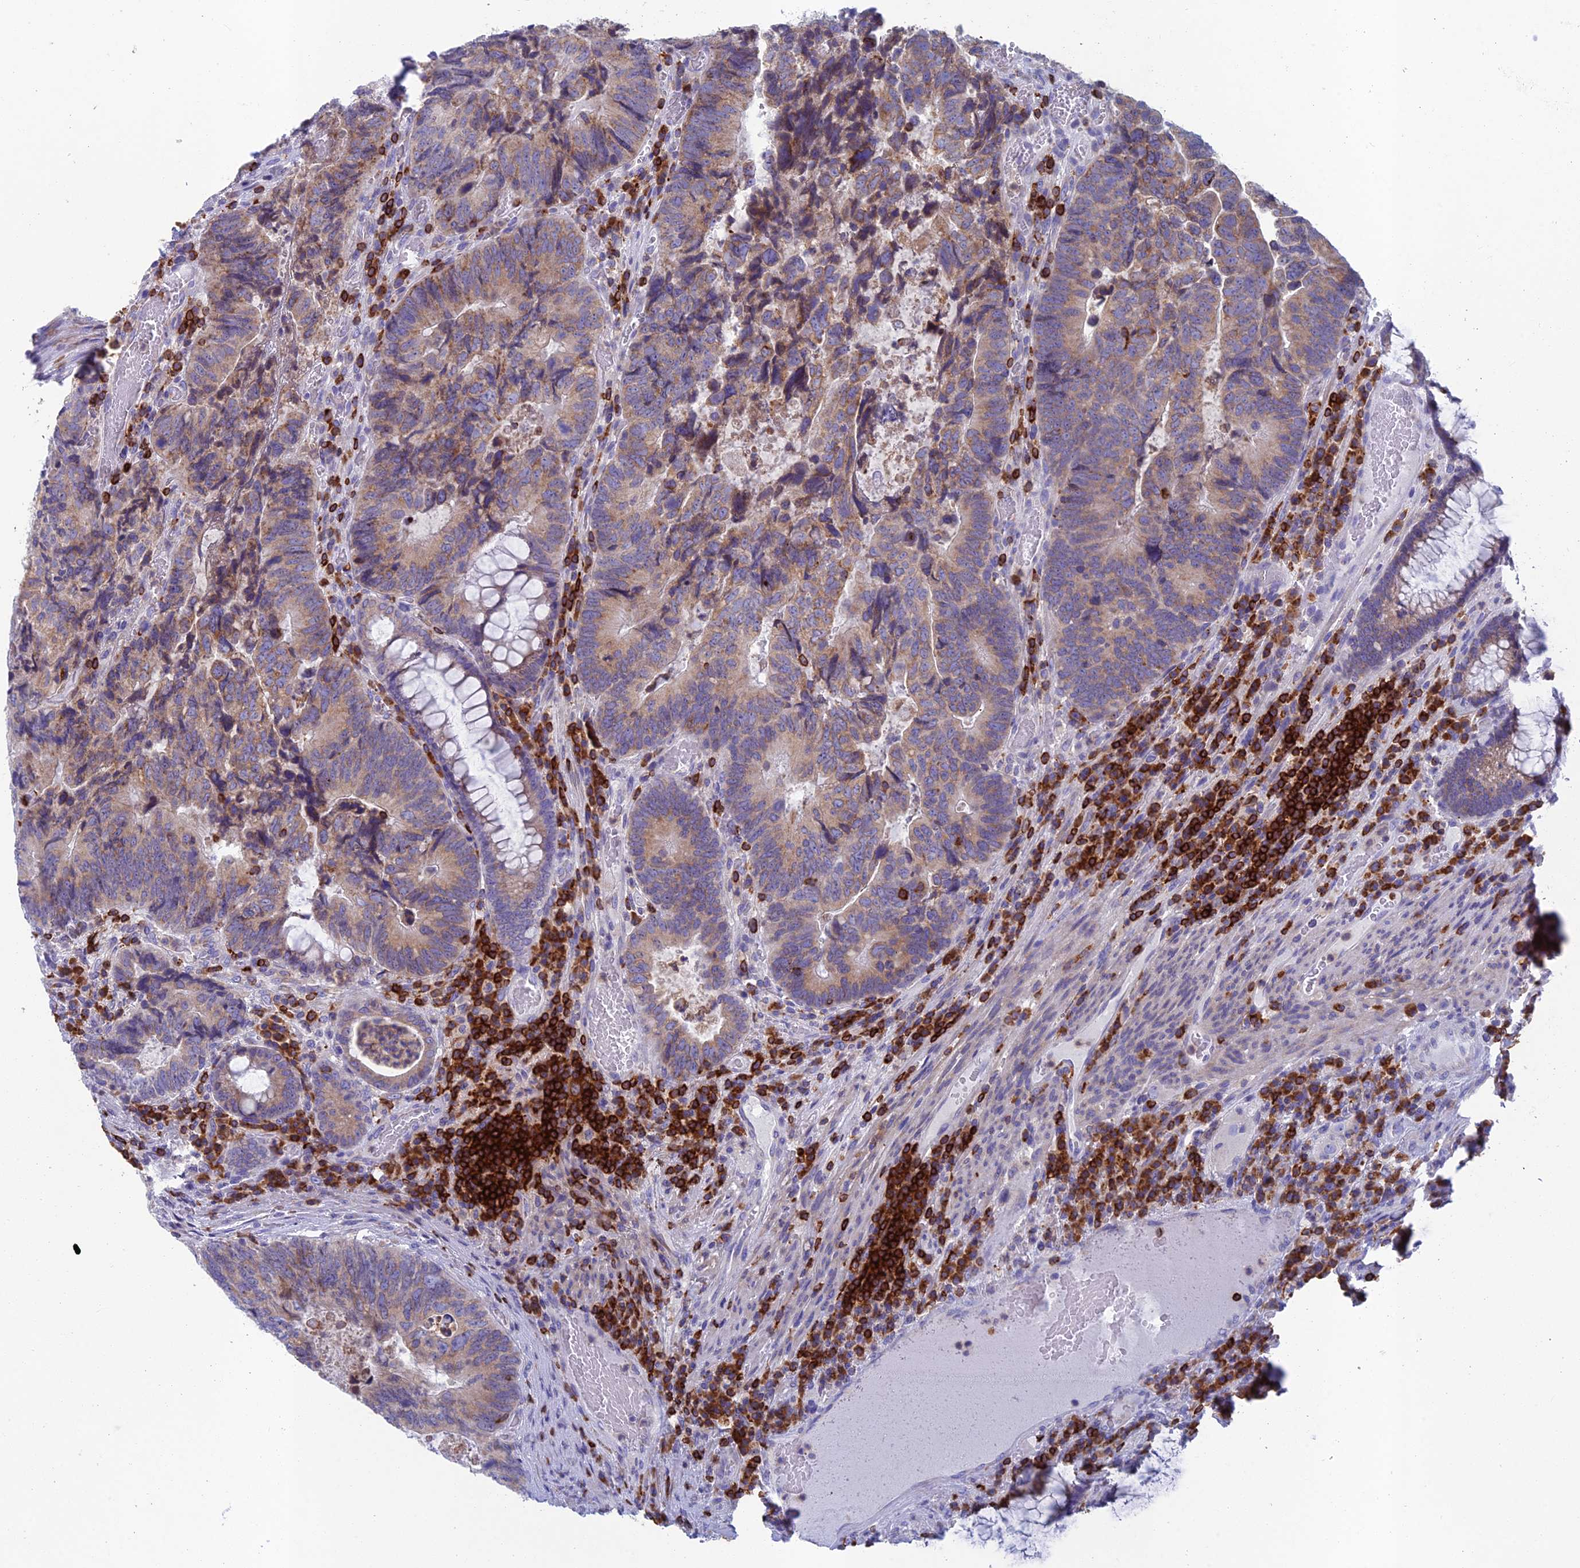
{"staining": {"intensity": "moderate", "quantity": ">75%", "location": "cytoplasmic/membranous"}, "tissue": "colorectal cancer", "cell_type": "Tumor cells", "image_type": "cancer", "snomed": [{"axis": "morphology", "description": "Adenocarcinoma, NOS"}, {"axis": "topography", "description": "Colon"}], "caption": "DAB (3,3'-diaminobenzidine) immunohistochemical staining of colorectal cancer exhibits moderate cytoplasmic/membranous protein positivity in approximately >75% of tumor cells.", "gene": "ABI3BP", "patient": {"sex": "female", "age": 67}}